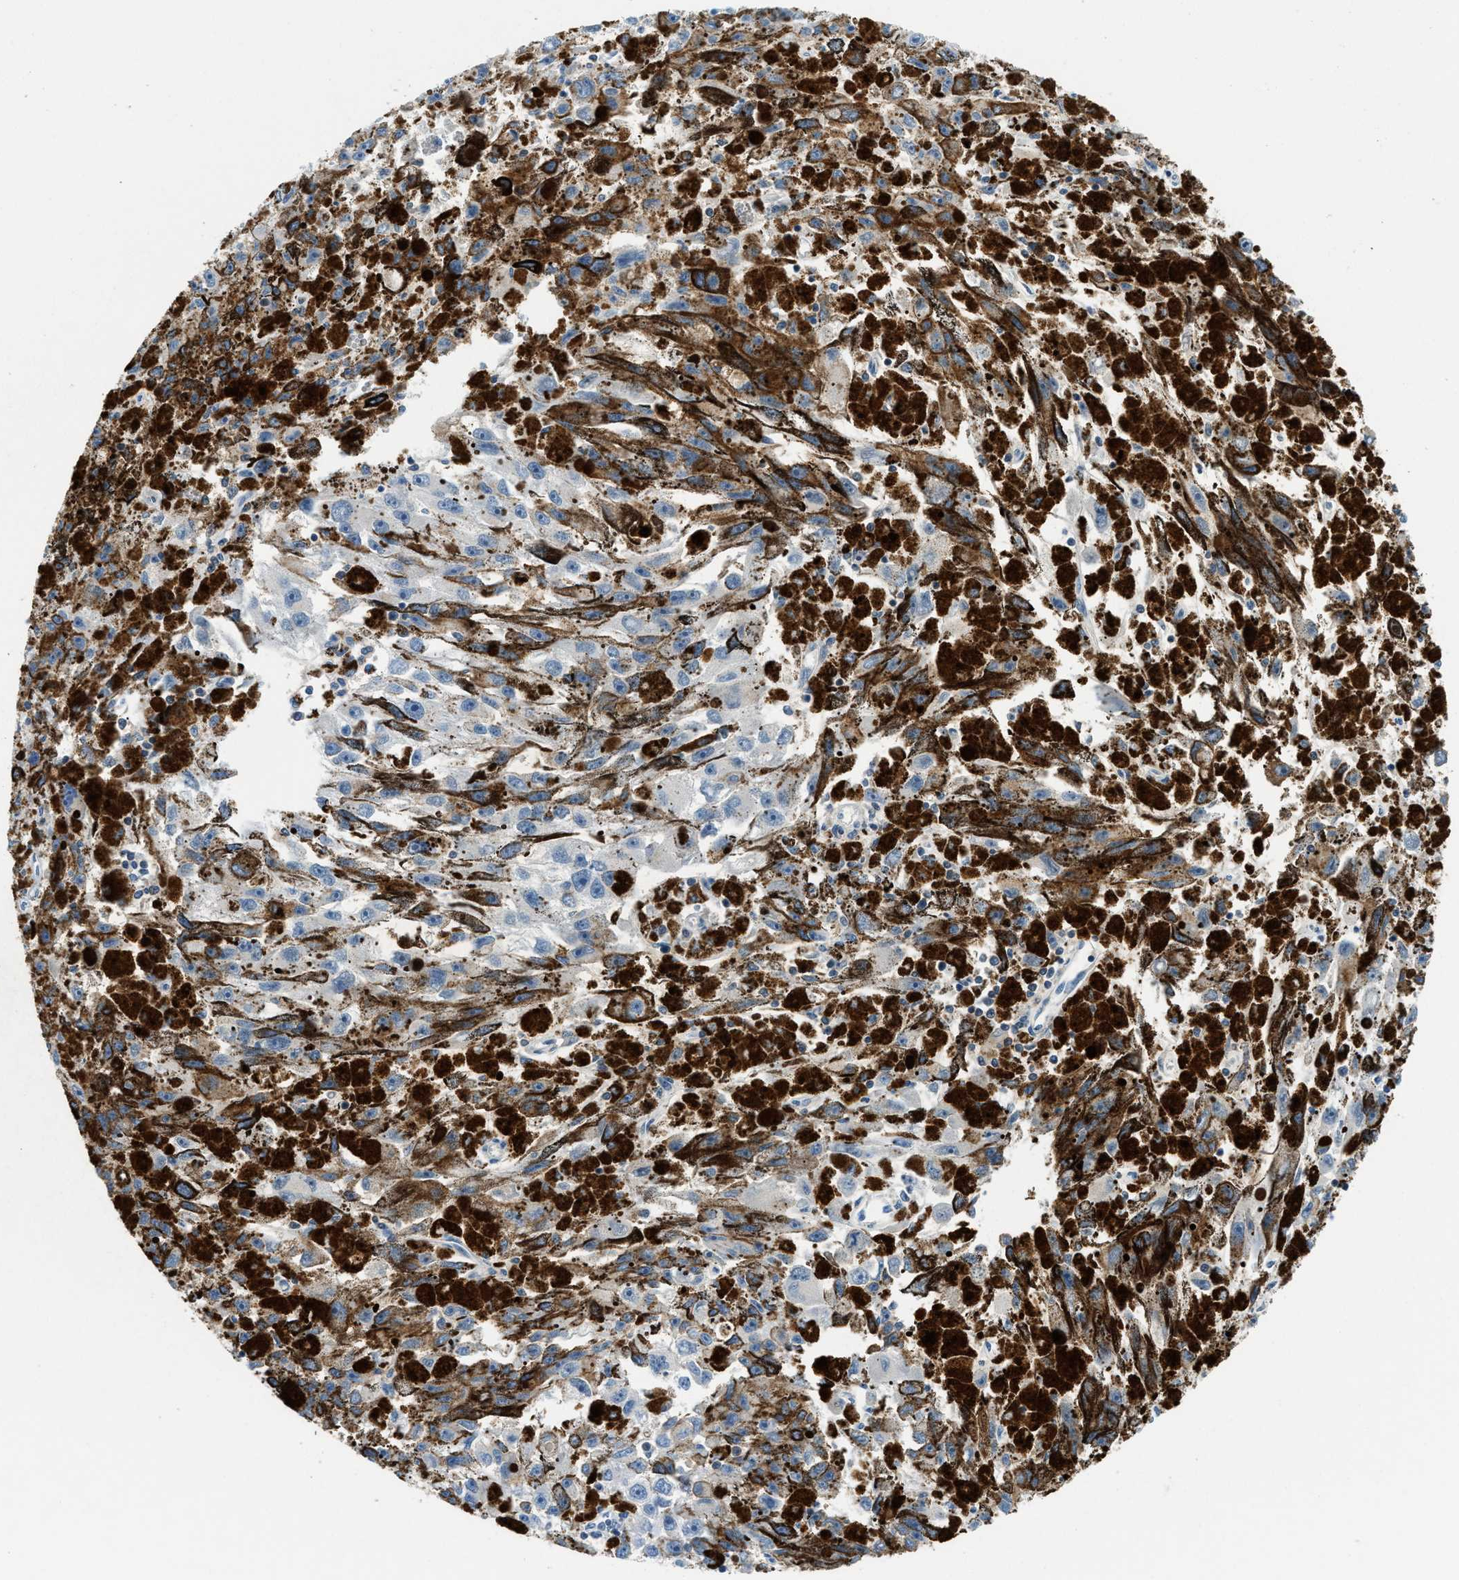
{"staining": {"intensity": "negative", "quantity": "none", "location": "none"}, "tissue": "melanoma", "cell_type": "Tumor cells", "image_type": "cancer", "snomed": [{"axis": "morphology", "description": "Malignant melanoma, NOS"}, {"axis": "topography", "description": "Skin"}], "caption": "An immunohistochemistry (IHC) photomicrograph of melanoma is shown. There is no staining in tumor cells of melanoma.", "gene": "FAM151A", "patient": {"sex": "female", "age": 104}}